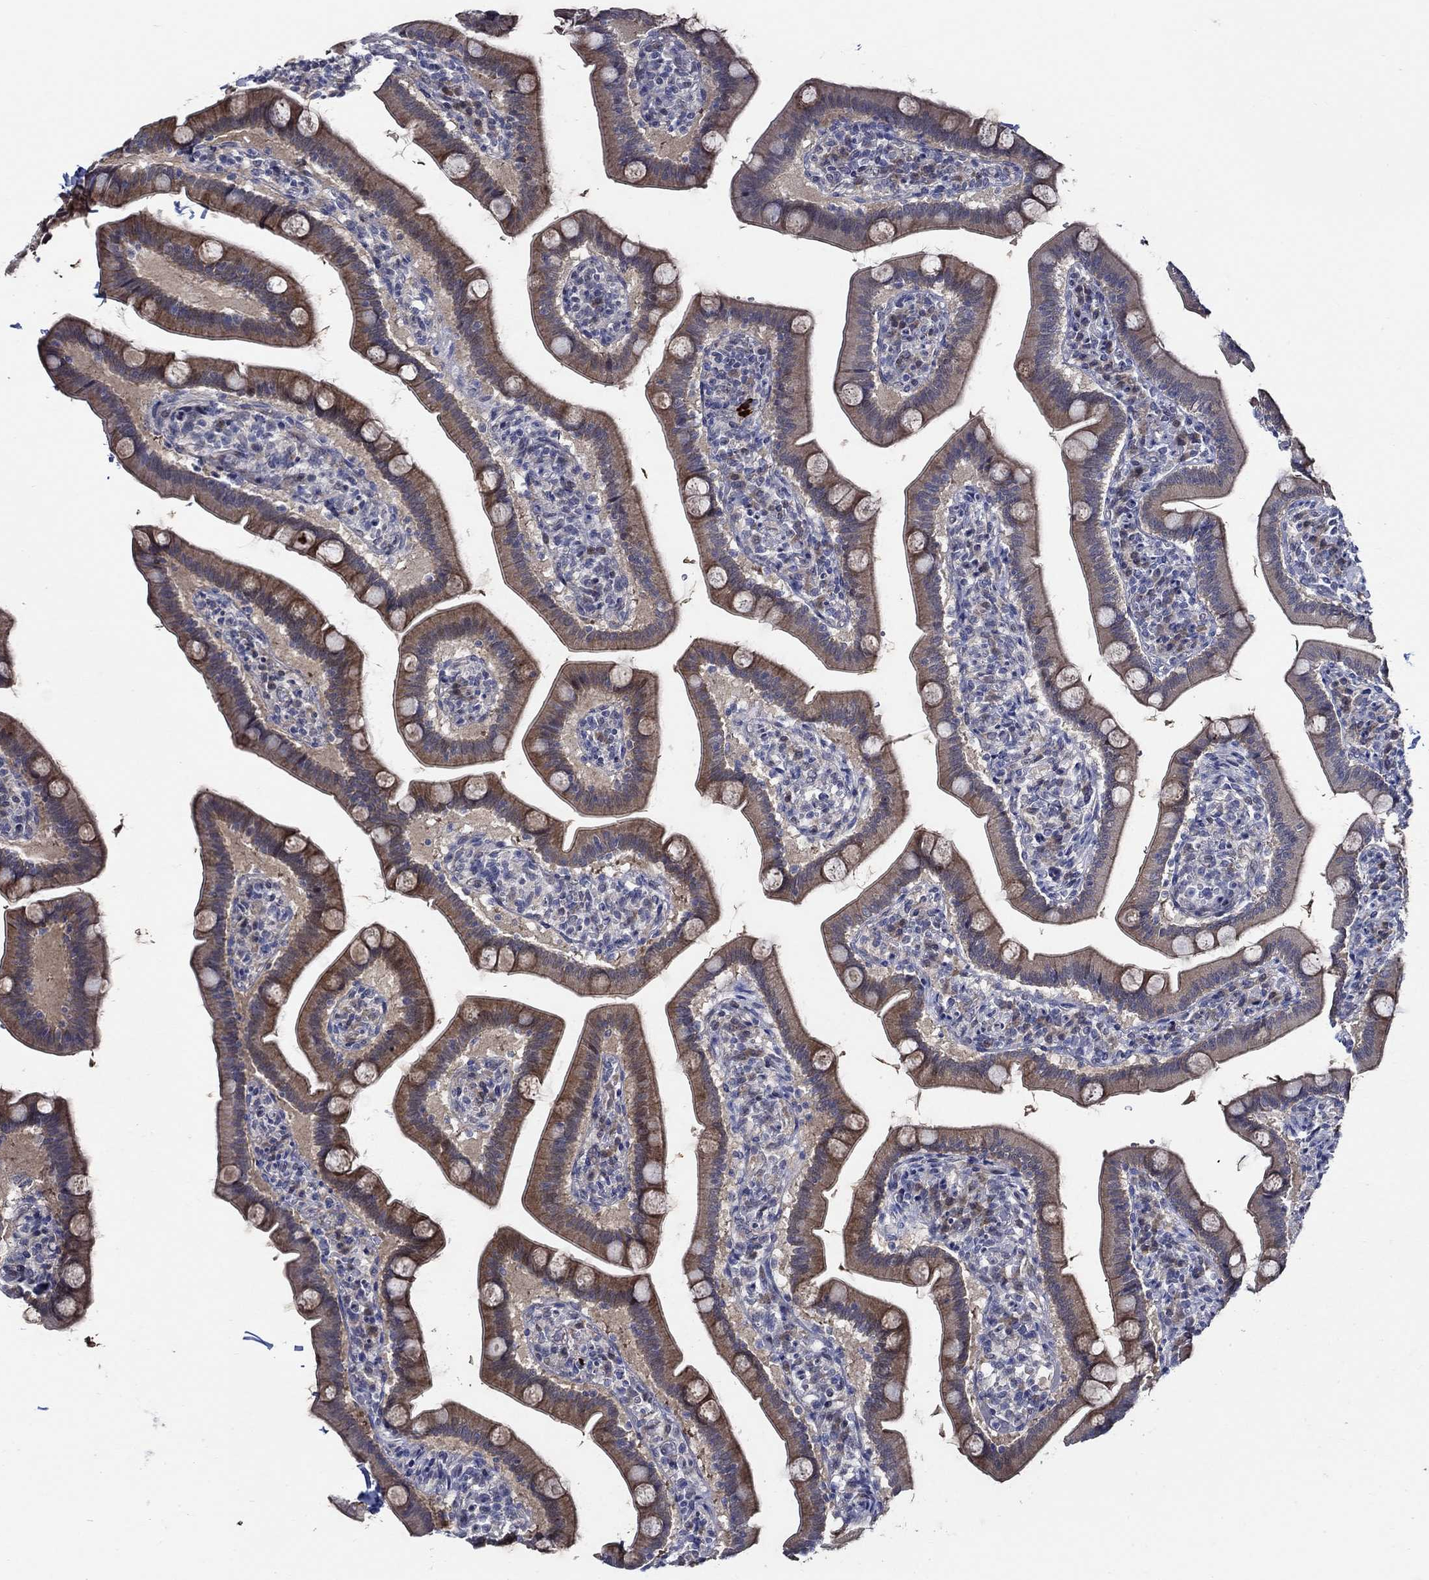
{"staining": {"intensity": "moderate", "quantity": "25%-75%", "location": "cytoplasmic/membranous"}, "tissue": "small intestine", "cell_type": "Glandular cells", "image_type": "normal", "snomed": [{"axis": "morphology", "description": "Normal tissue, NOS"}, {"axis": "topography", "description": "Small intestine"}], "caption": "Immunohistochemistry (IHC) staining of unremarkable small intestine, which exhibits medium levels of moderate cytoplasmic/membranous positivity in about 25%-75% of glandular cells indicating moderate cytoplasmic/membranous protein positivity. The staining was performed using DAB (3,3'-diaminobenzidine) (brown) for protein detection and nuclei were counterstained in hematoxylin (blue).", "gene": "C8orf48", "patient": {"sex": "male", "age": 66}}